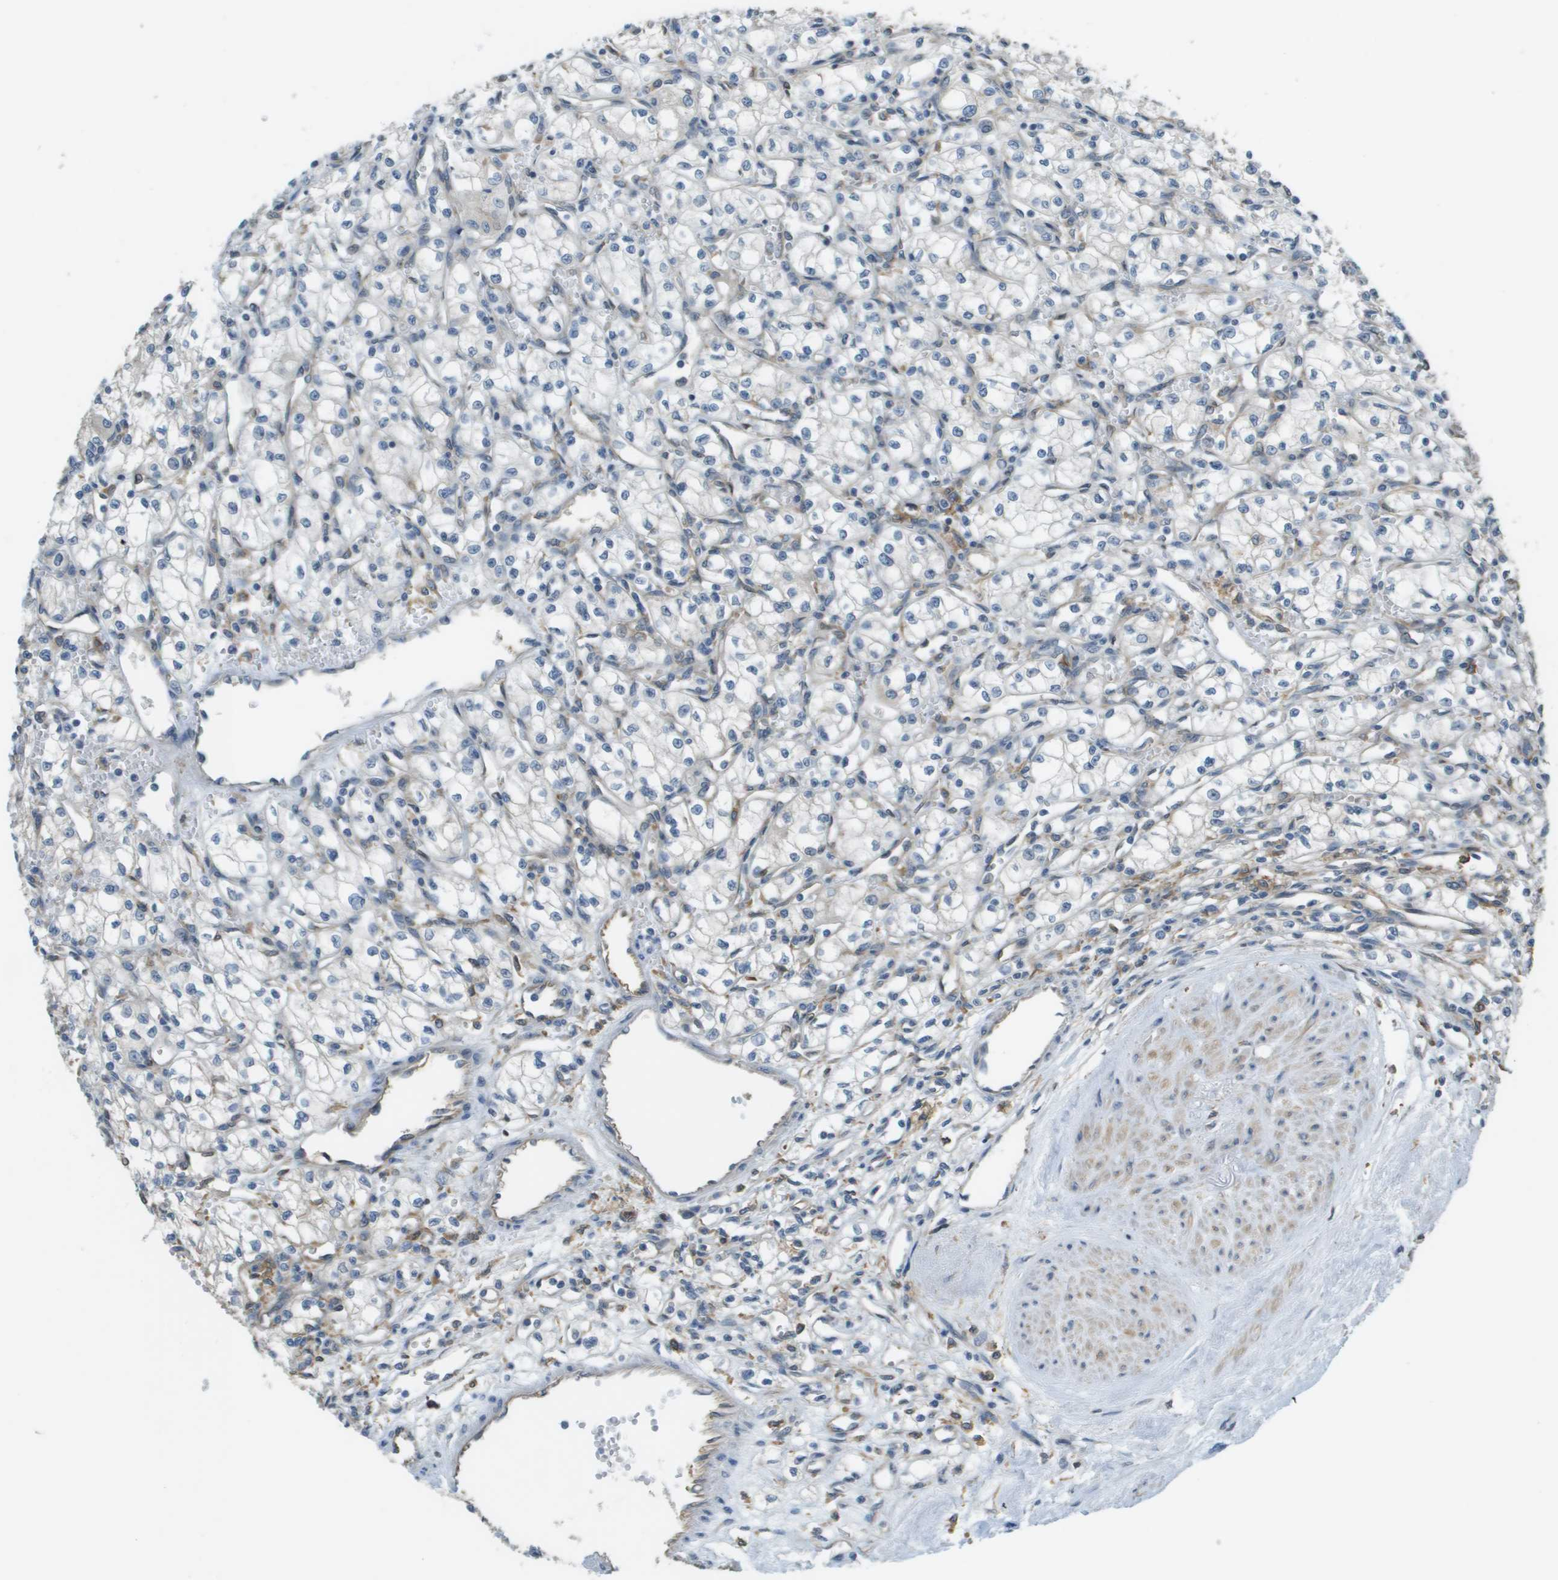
{"staining": {"intensity": "negative", "quantity": "none", "location": "none"}, "tissue": "renal cancer", "cell_type": "Tumor cells", "image_type": "cancer", "snomed": [{"axis": "morphology", "description": "Normal tissue, NOS"}, {"axis": "morphology", "description": "Adenocarcinoma, NOS"}, {"axis": "topography", "description": "Kidney"}], "caption": "High magnification brightfield microscopy of adenocarcinoma (renal) stained with DAB (3,3'-diaminobenzidine) (brown) and counterstained with hematoxylin (blue): tumor cells show no significant staining.", "gene": "CORO1B", "patient": {"sex": "male", "age": 59}}